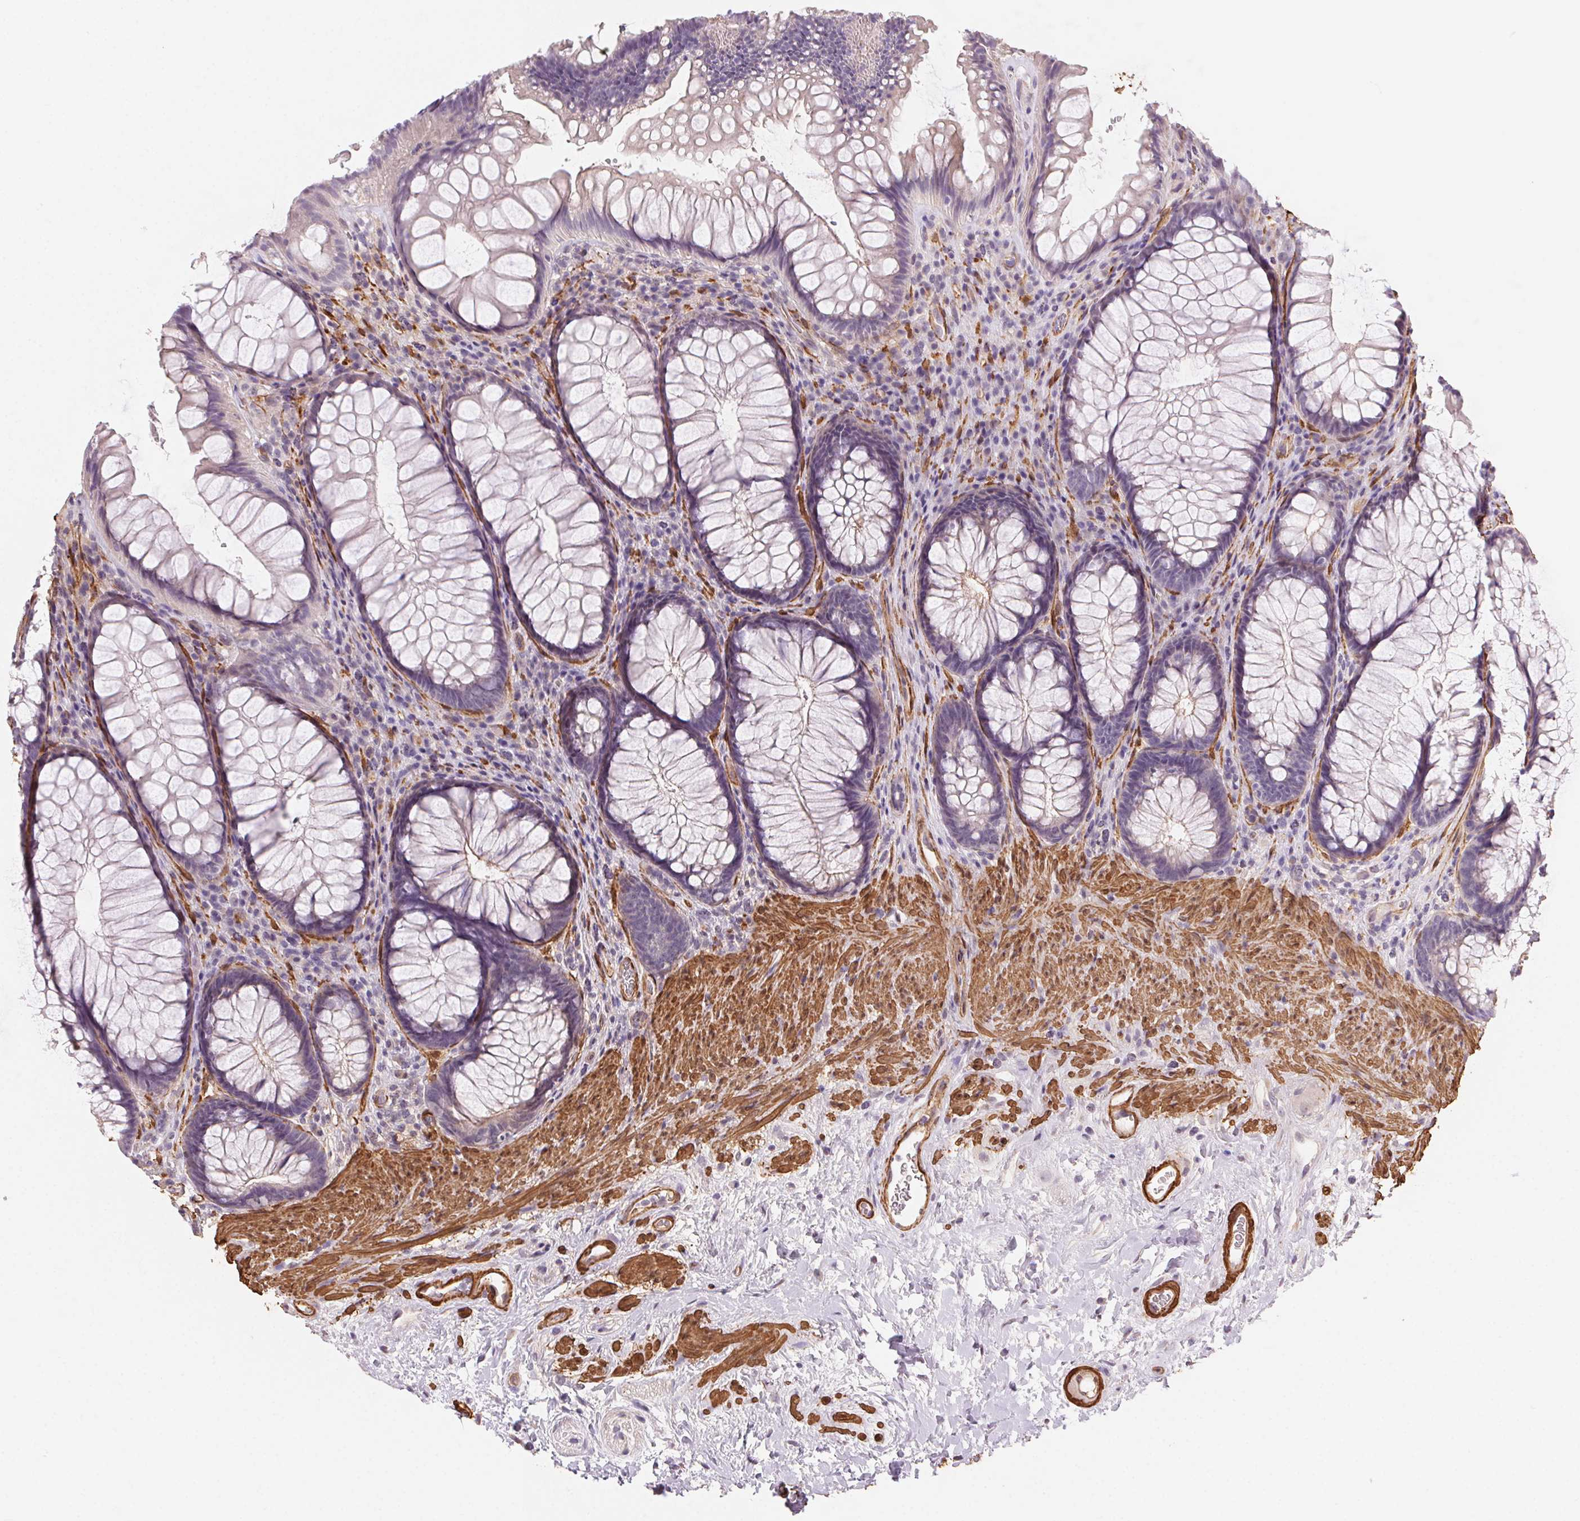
{"staining": {"intensity": "negative", "quantity": "none", "location": "none"}, "tissue": "rectum", "cell_type": "Glandular cells", "image_type": "normal", "snomed": [{"axis": "morphology", "description": "Normal tissue, NOS"}, {"axis": "topography", "description": "Smooth muscle"}, {"axis": "topography", "description": "Rectum"}], "caption": "IHC image of unremarkable rectum: human rectum stained with DAB demonstrates no significant protein staining in glandular cells.", "gene": "GPX8", "patient": {"sex": "male", "age": 53}}